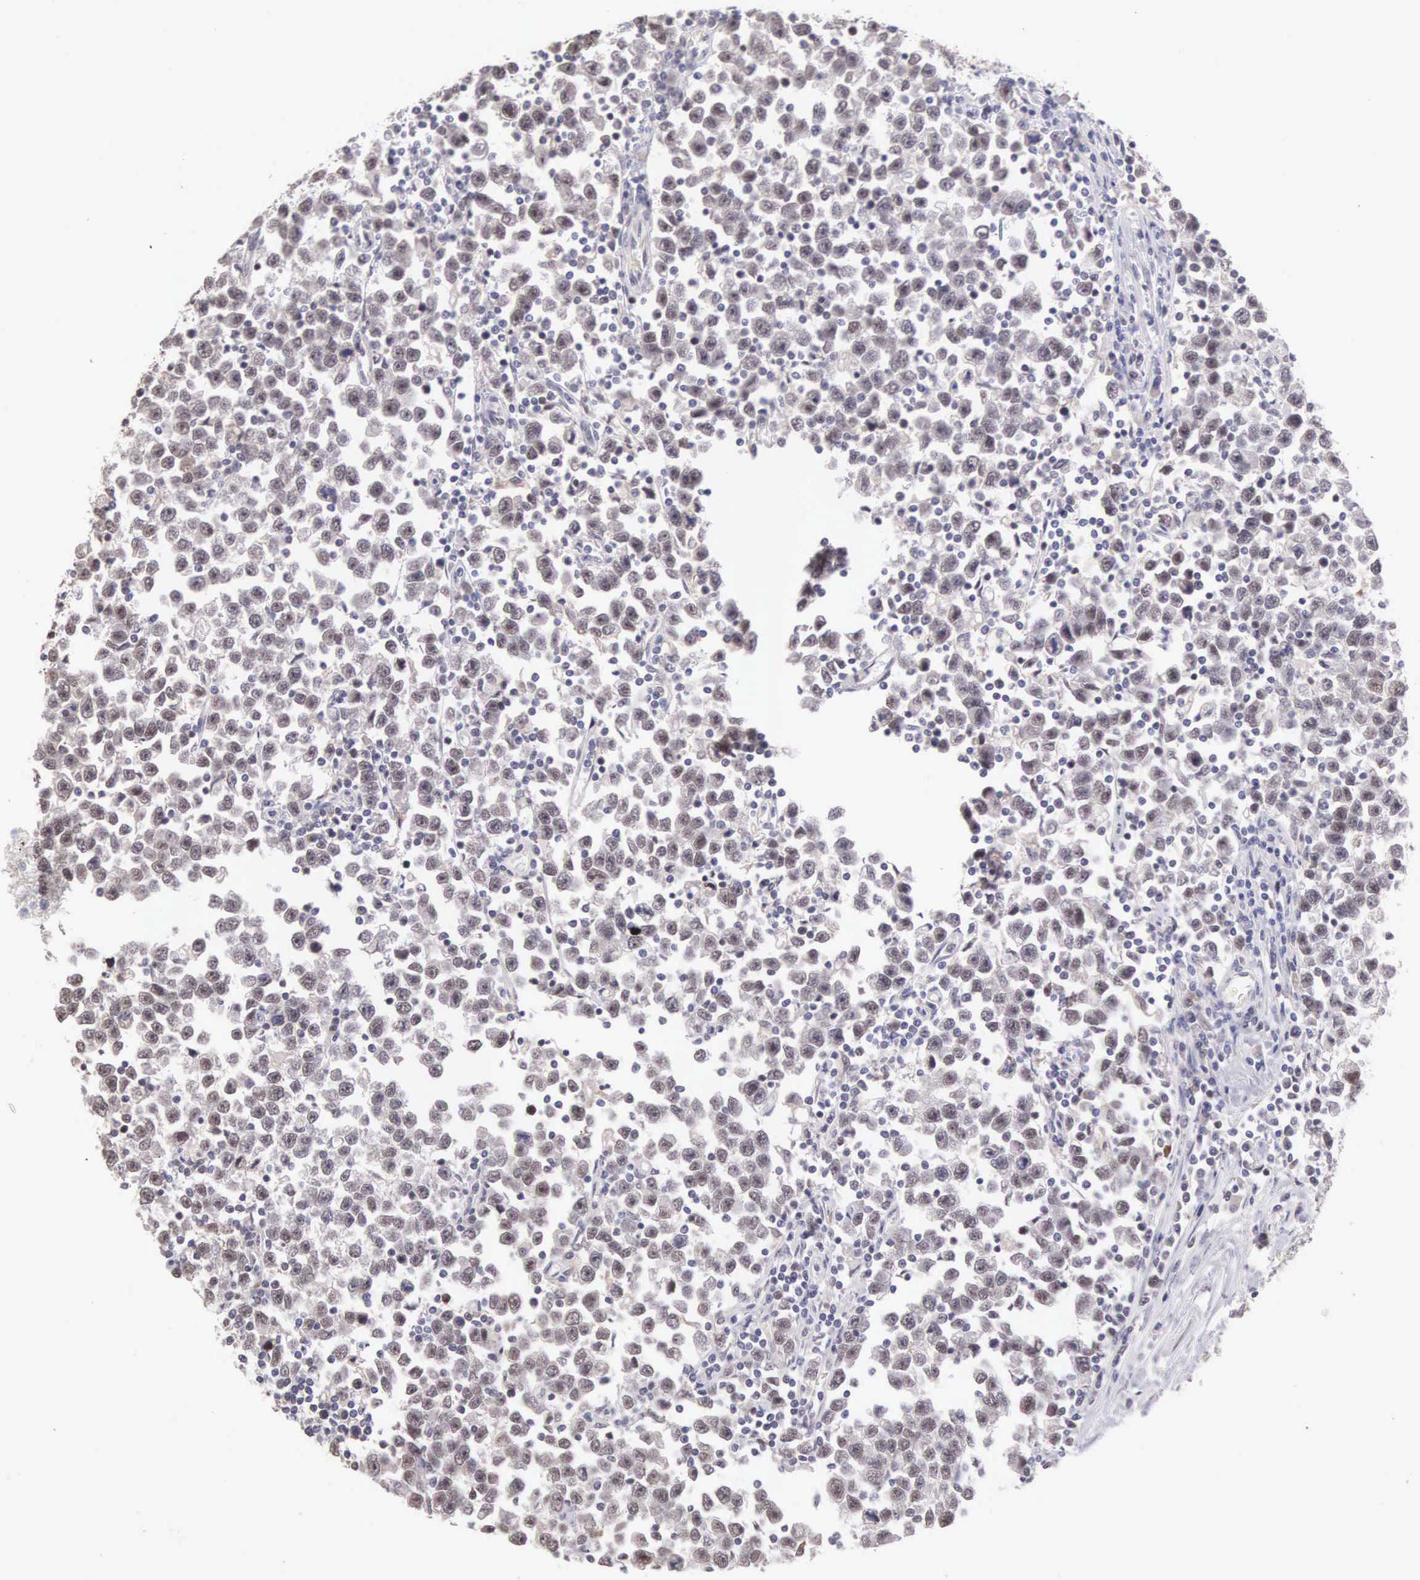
{"staining": {"intensity": "weak", "quantity": "<25%", "location": "nuclear"}, "tissue": "testis cancer", "cell_type": "Tumor cells", "image_type": "cancer", "snomed": [{"axis": "morphology", "description": "Seminoma, NOS"}, {"axis": "topography", "description": "Testis"}], "caption": "A high-resolution histopathology image shows IHC staining of testis cancer, which demonstrates no significant staining in tumor cells.", "gene": "HMGXB4", "patient": {"sex": "male", "age": 43}}